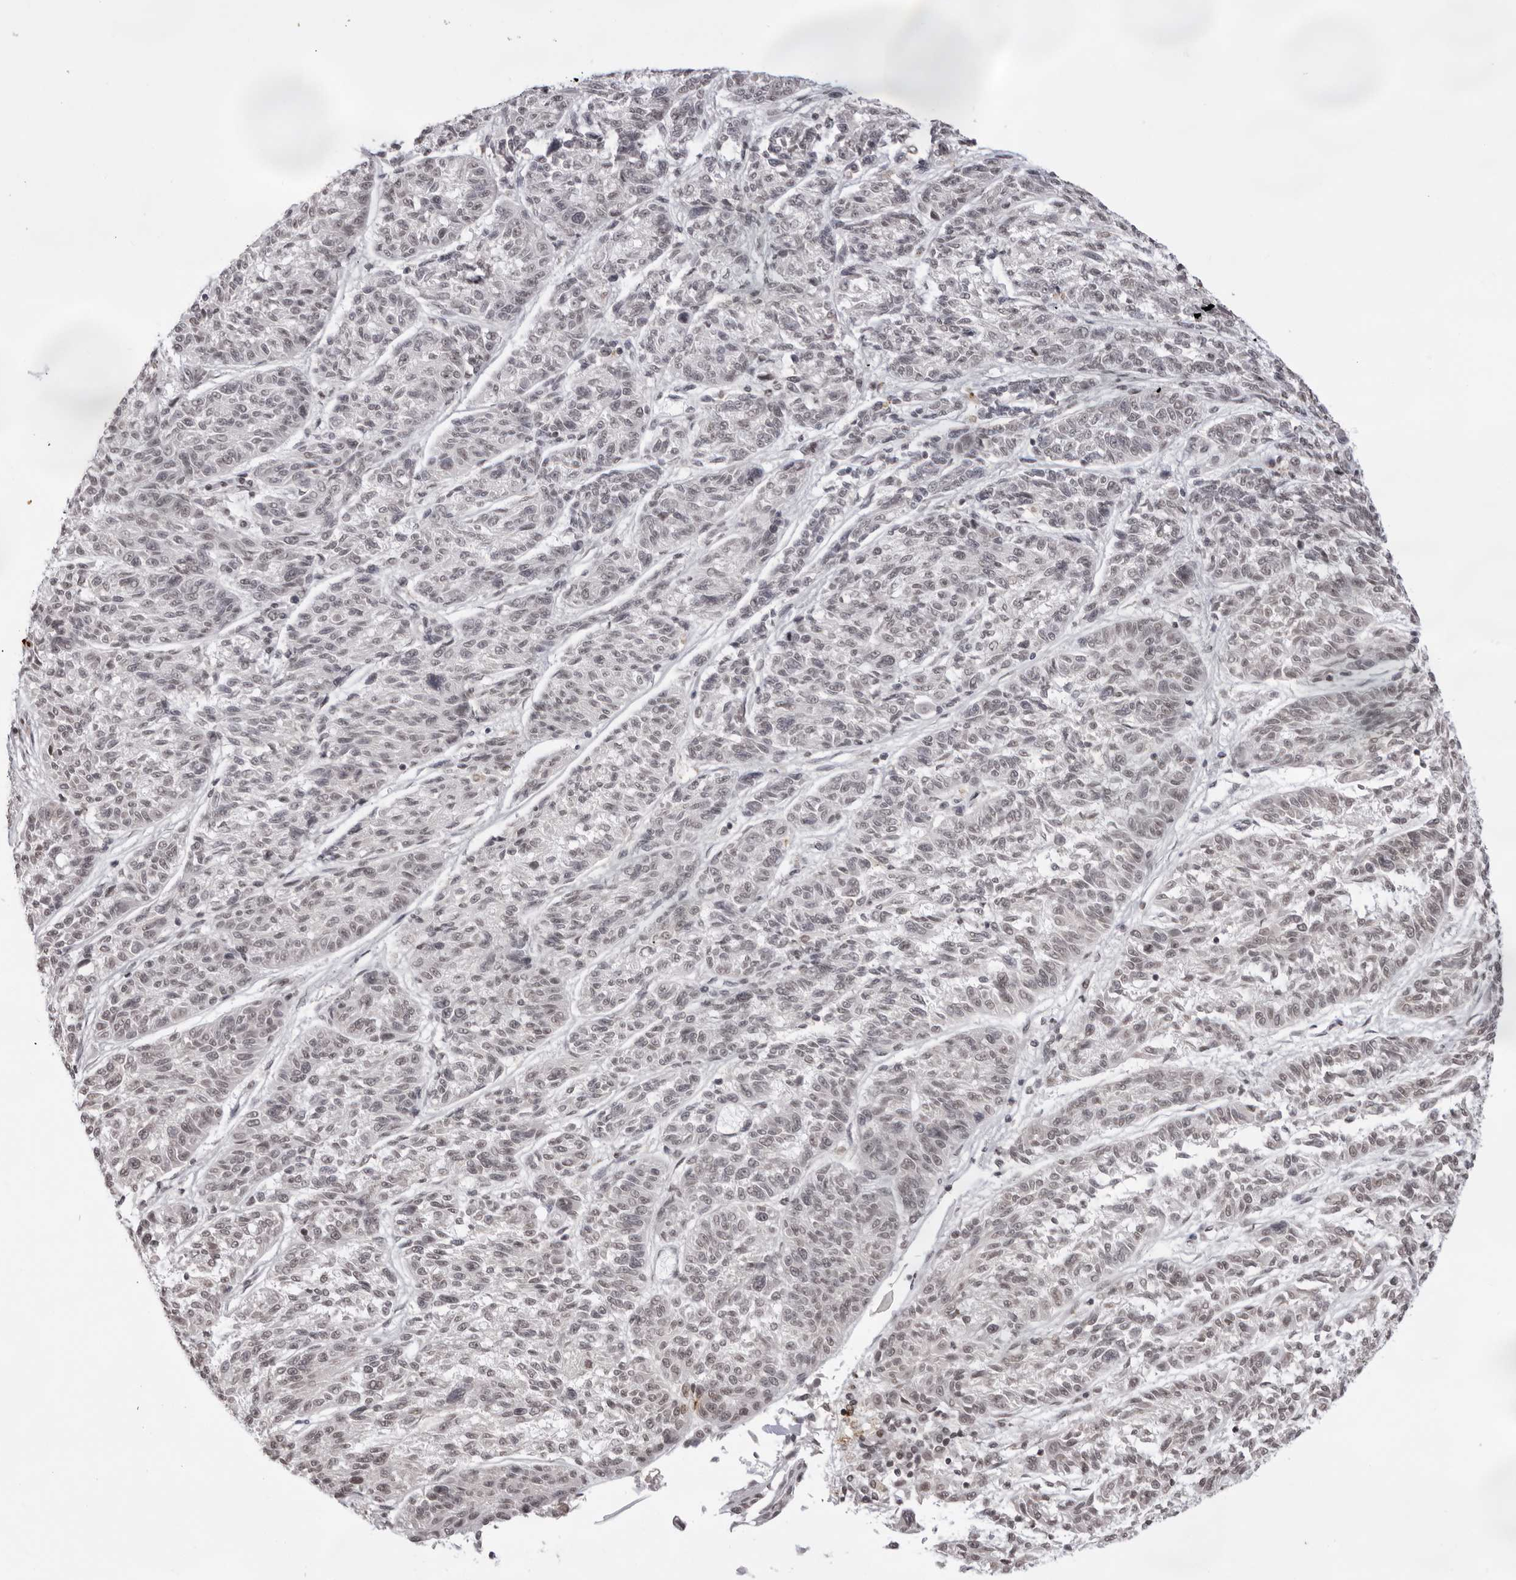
{"staining": {"intensity": "weak", "quantity": "<25%", "location": "nuclear"}, "tissue": "melanoma", "cell_type": "Tumor cells", "image_type": "cancer", "snomed": [{"axis": "morphology", "description": "Malignant melanoma, NOS"}, {"axis": "topography", "description": "Skin"}], "caption": "IHC of human malignant melanoma shows no expression in tumor cells. The staining was performed using DAB to visualize the protein expression in brown, while the nuclei were stained in blue with hematoxylin (Magnification: 20x).", "gene": "NTM", "patient": {"sex": "male", "age": 53}}